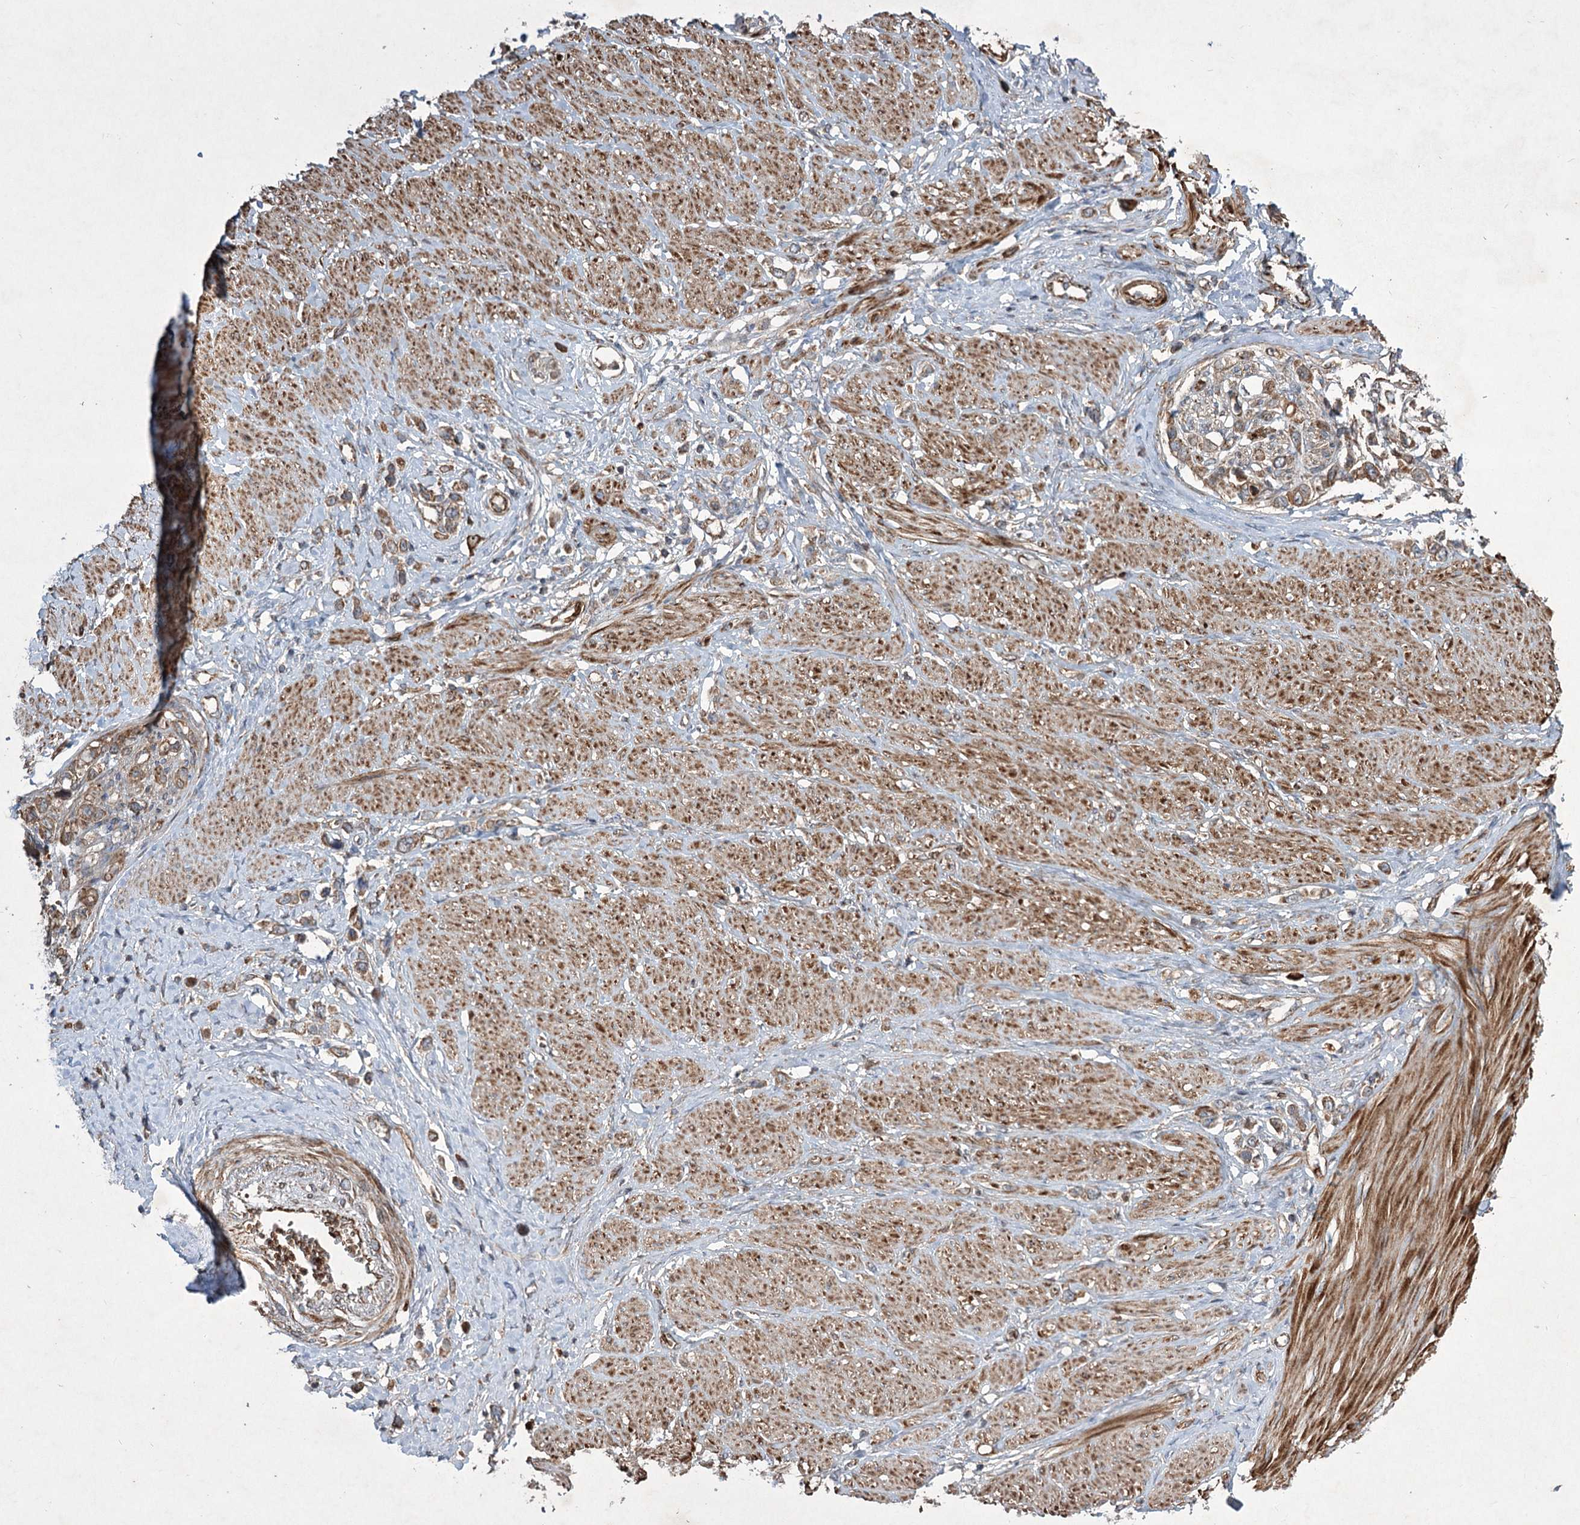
{"staining": {"intensity": "moderate", "quantity": ">75%", "location": "cytoplasmic/membranous"}, "tissue": "stomach cancer", "cell_type": "Tumor cells", "image_type": "cancer", "snomed": [{"axis": "morphology", "description": "Adenocarcinoma, NOS"}, {"axis": "topography", "description": "Stomach"}], "caption": "This is a micrograph of immunohistochemistry staining of stomach adenocarcinoma, which shows moderate staining in the cytoplasmic/membranous of tumor cells.", "gene": "SERINC5", "patient": {"sex": "female", "age": 65}}